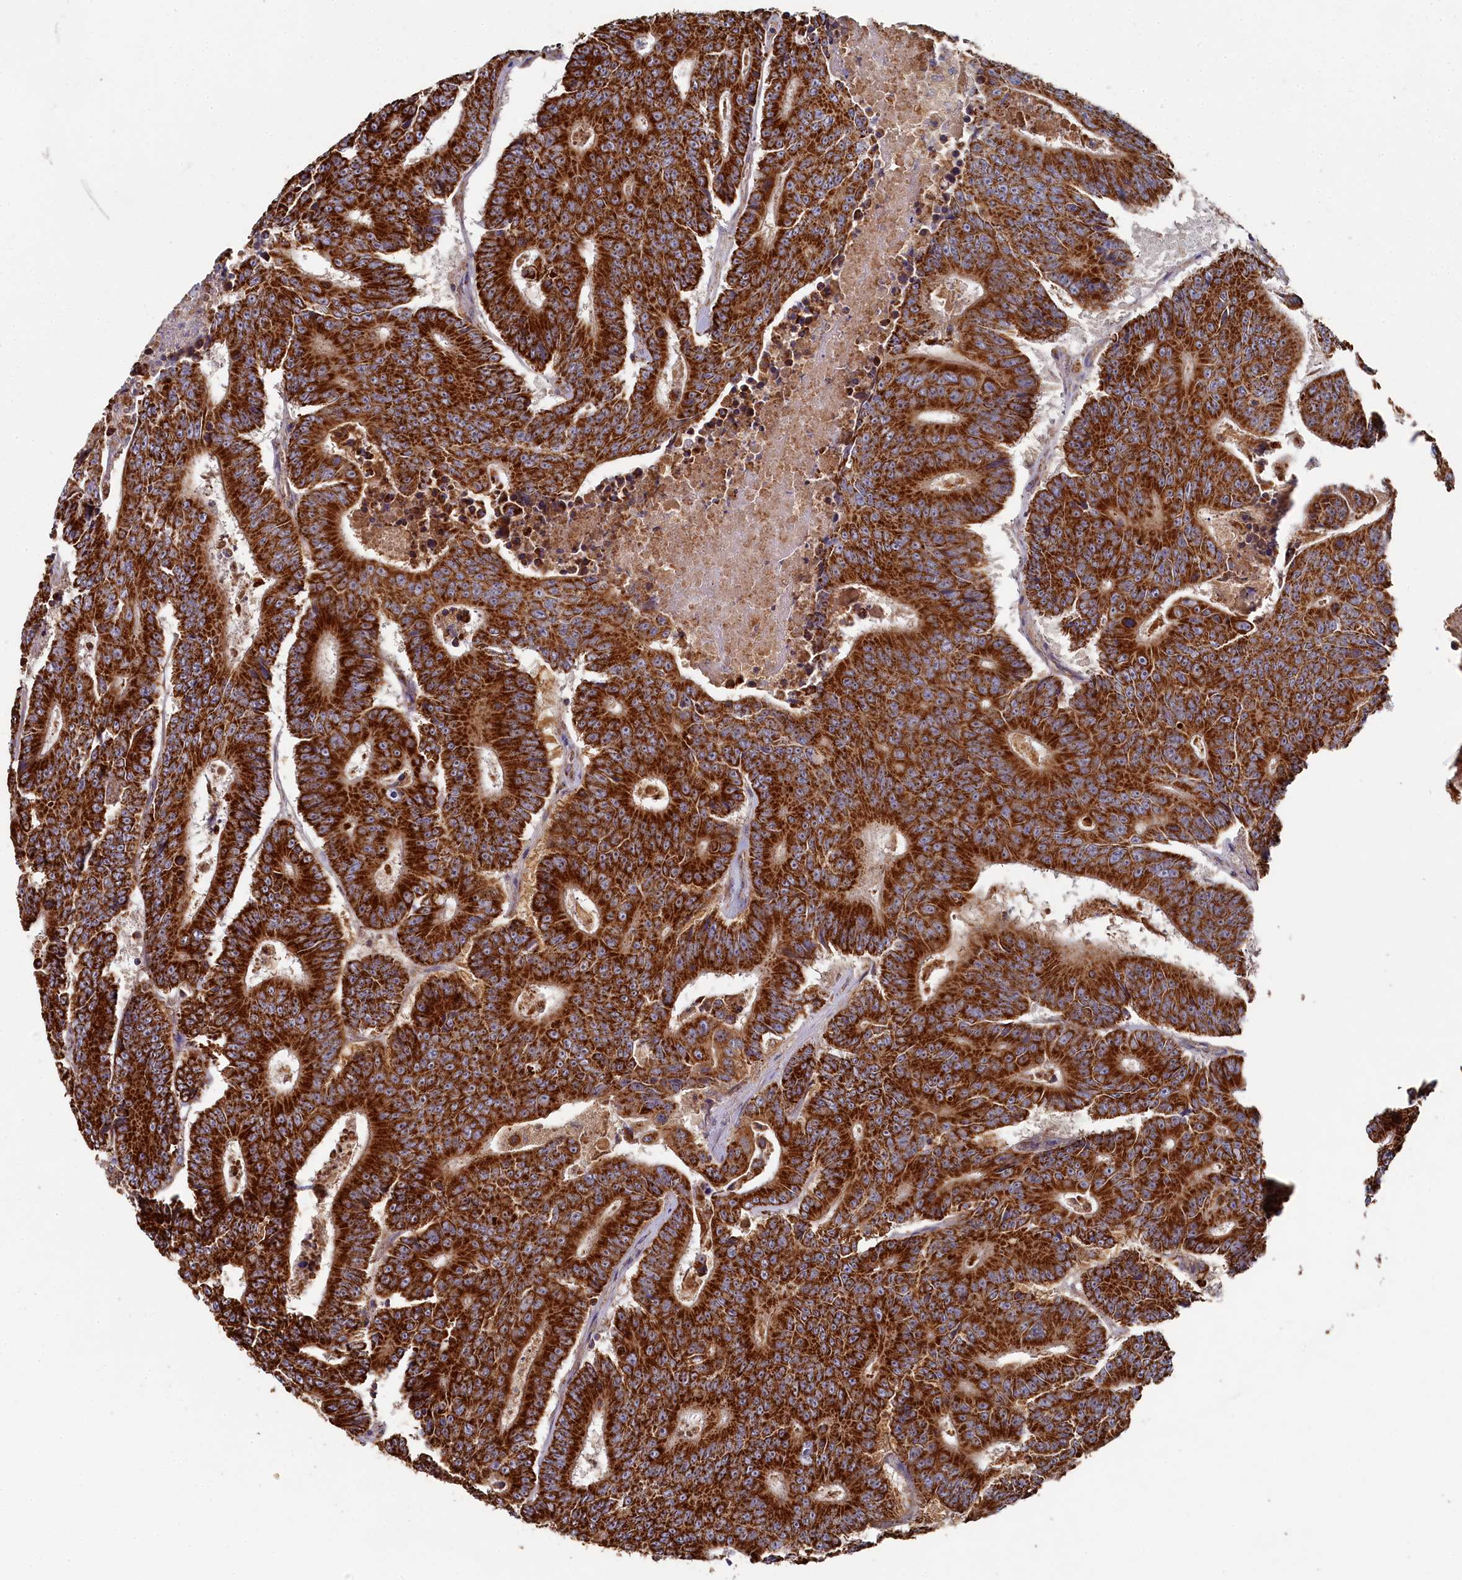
{"staining": {"intensity": "strong", "quantity": ">75%", "location": "cytoplasmic/membranous"}, "tissue": "colorectal cancer", "cell_type": "Tumor cells", "image_type": "cancer", "snomed": [{"axis": "morphology", "description": "Adenocarcinoma, NOS"}, {"axis": "topography", "description": "Colon"}], "caption": "Immunohistochemistry (IHC) image of neoplastic tissue: human colorectal cancer stained using immunohistochemistry (IHC) exhibits high levels of strong protein expression localized specifically in the cytoplasmic/membranous of tumor cells, appearing as a cytoplasmic/membranous brown color.", "gene": "HAUS2", "patient": {"sex": "male", "age": 83}}